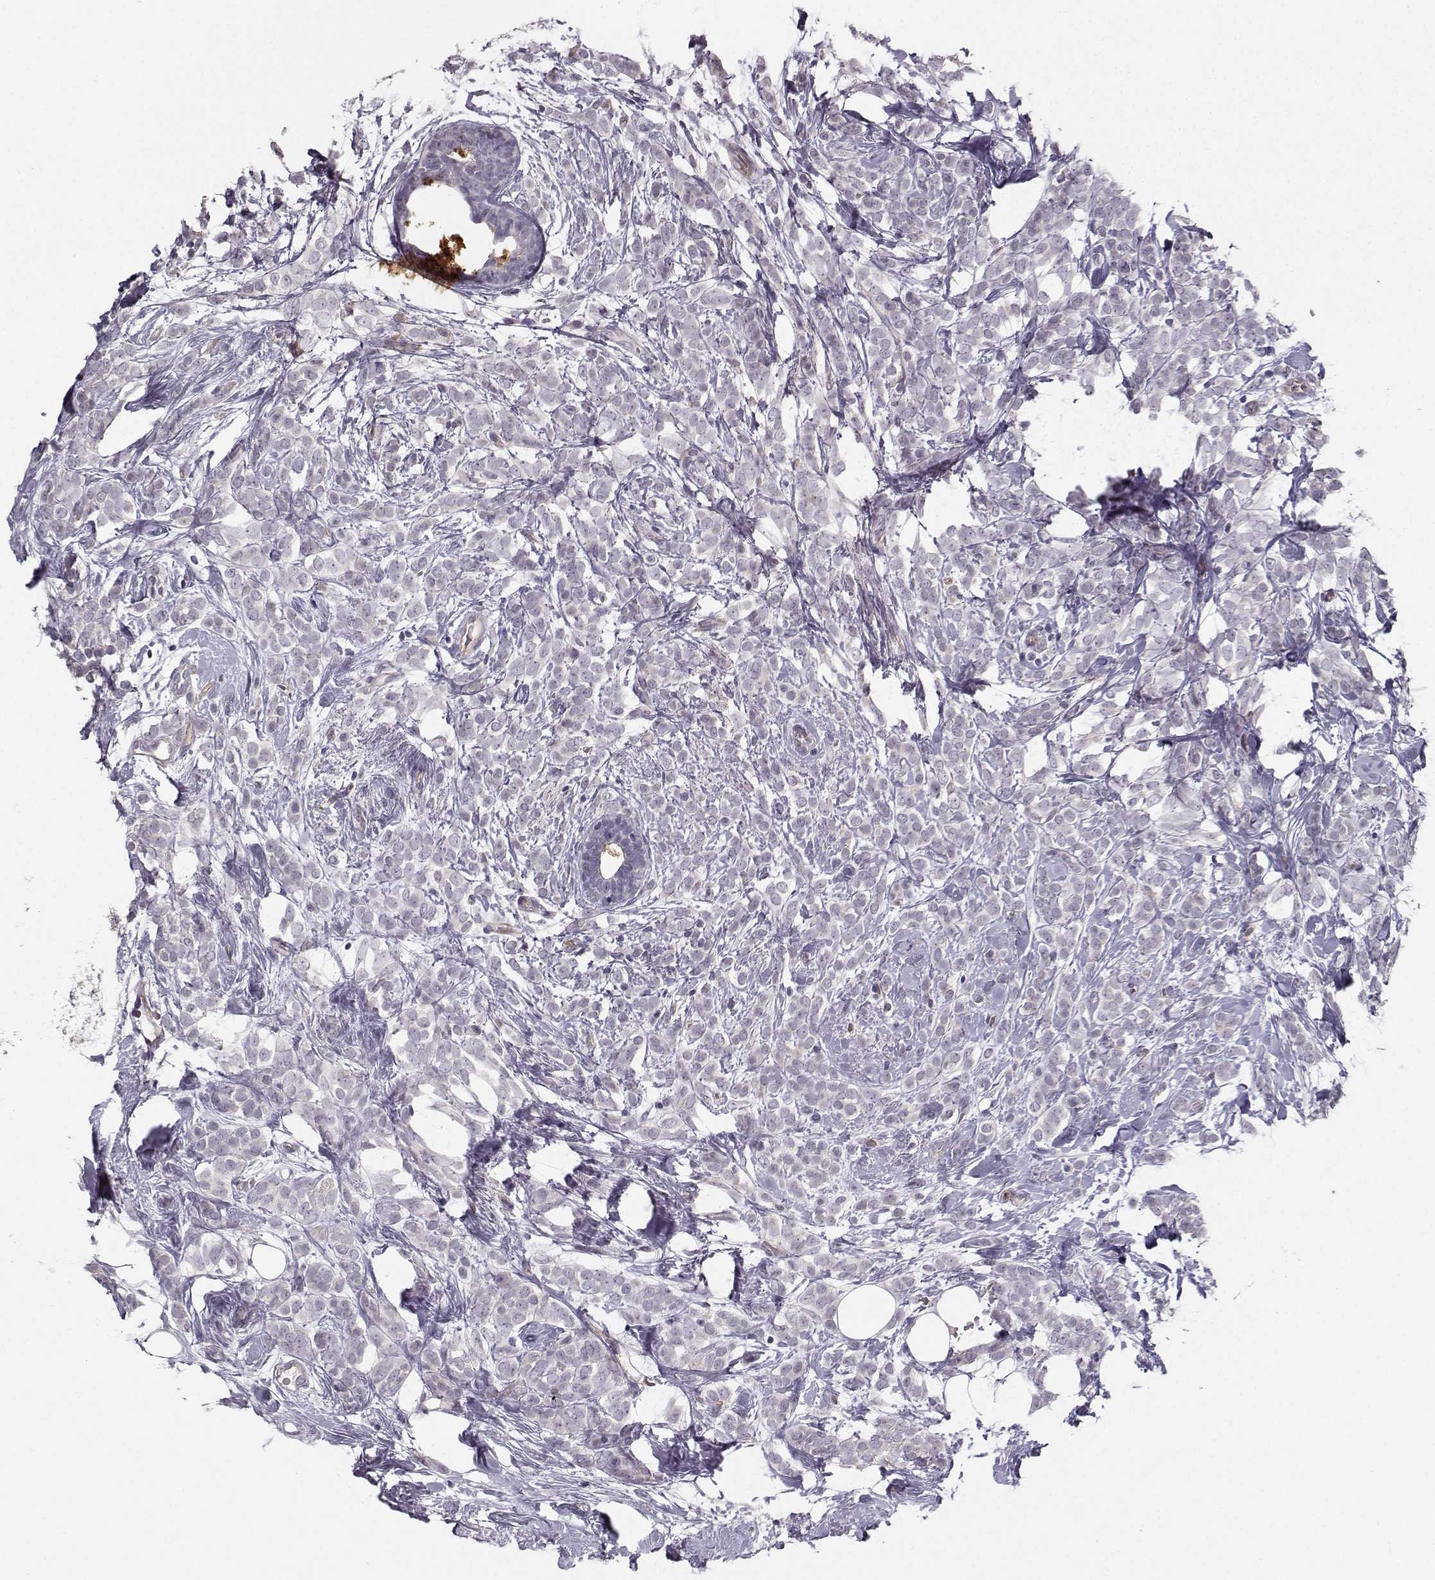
{"staining": {"intensity": "negative", "quantity": "none", "location": "none"}, "tissue": "breast cancer", "cell_type": "Tumor cells", "image_type": "cancer", "snomed": [{"axis": "morphology", "description": "Lobular carcinoma"}, {"axis": "topography", "description": "Breast"}], "caption": "The immunohistochemistry micrograph has no significant staining in tumor cells of lobular carcinoma (breast) tissue.", "gene": "OPRD1", "patient": {"sex": "female", "age": 49}}